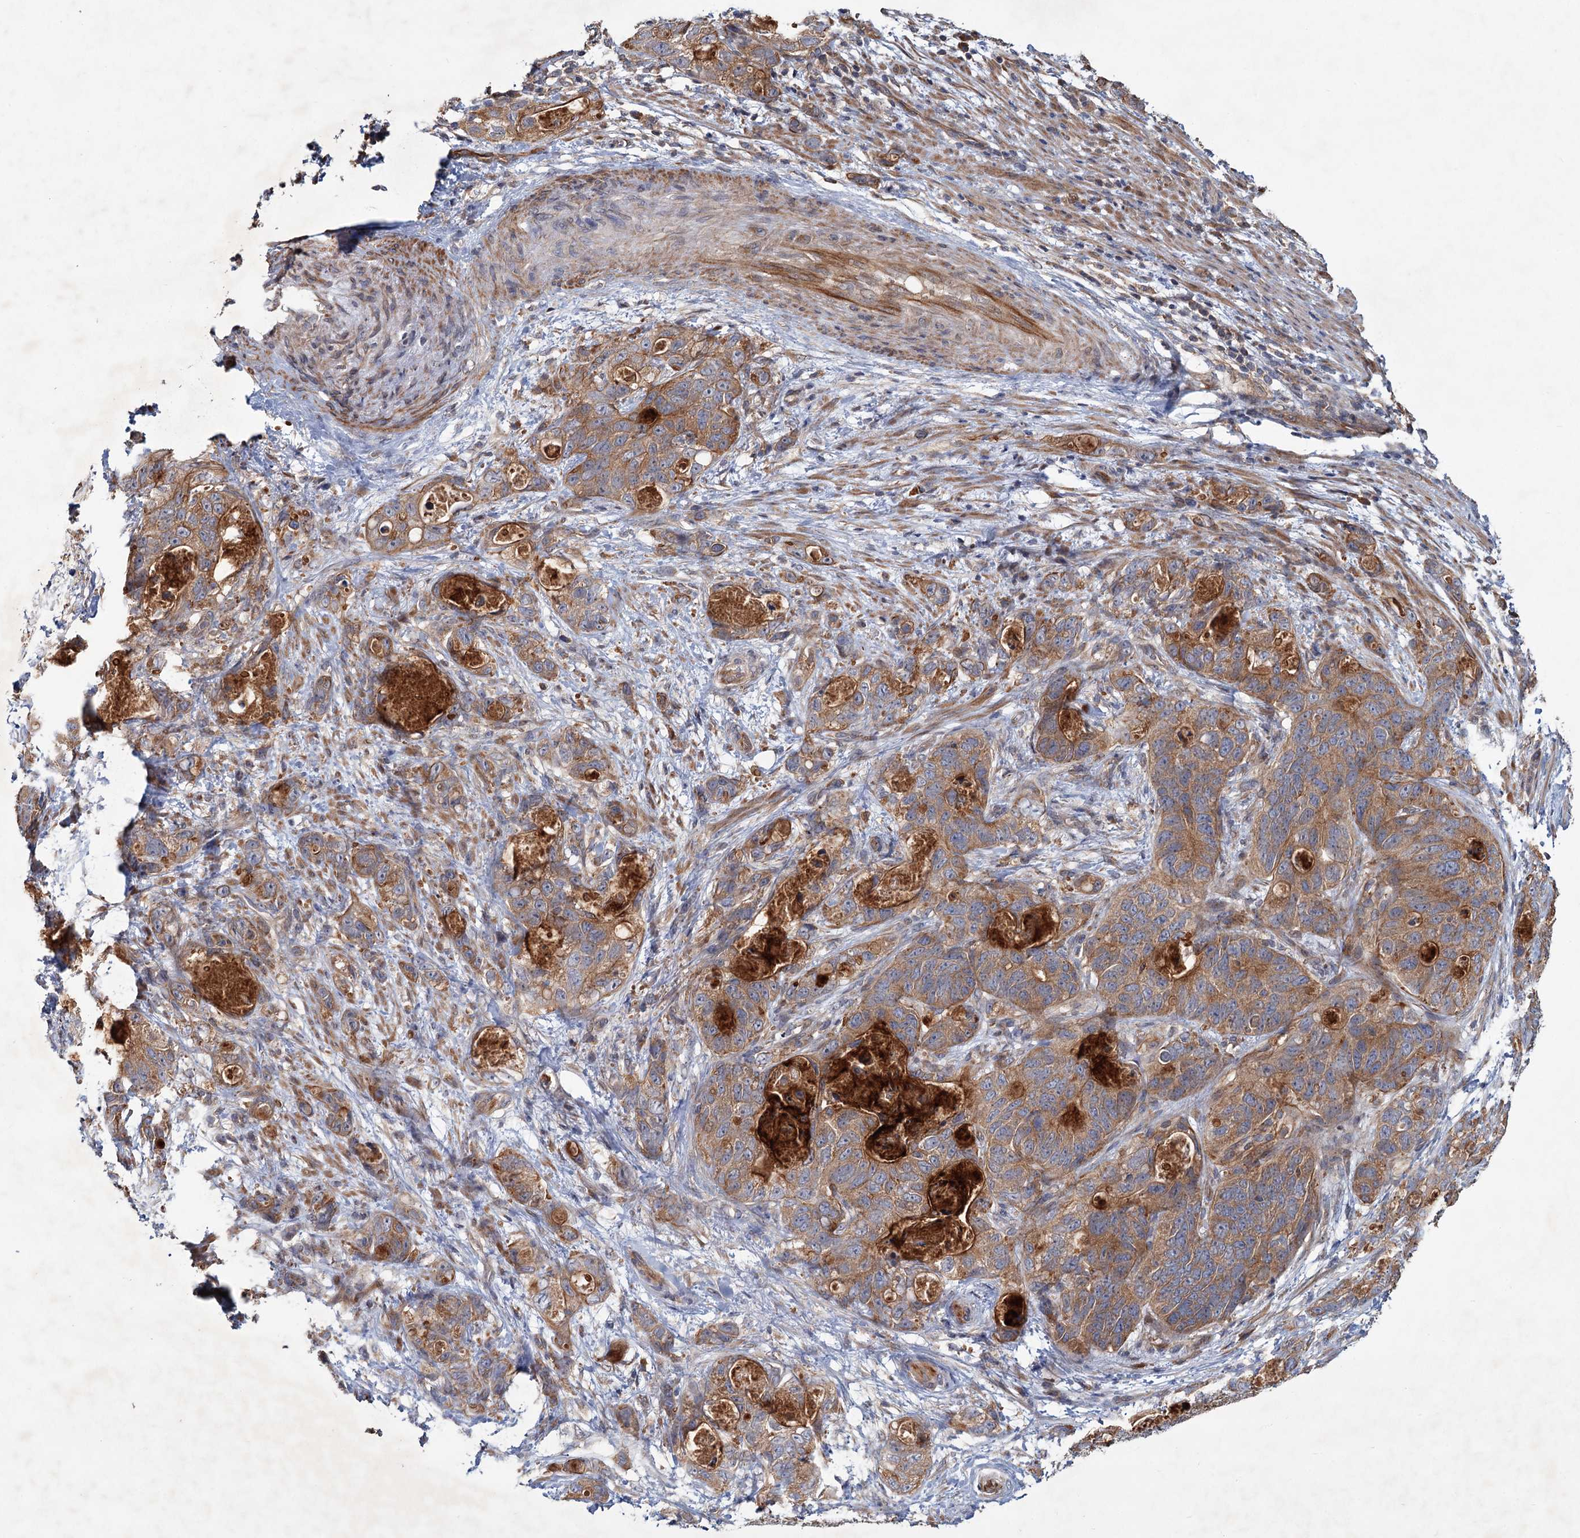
{"staining": {"intensity": "moderate", "quantity": ">75%", "location": "cytoplasmic/membranous"}, "tissue": "stomach cancer", "cell_type": "Tumor cells", "image_type": "cancer", "snomed": [{"axis": "morphology", "description": "Normal tissue, NOS"}, {"axis": "morphology", "description": "Adenocarcinoma, NOS"}, {"axis": "topography", "description": "Stomach"}], "caption": "The histopathology image demonstrates immunohistochemical staining of stomach cancer. There is moderate cytoplasmic/membranous staining is appreciated in approximately >75% of tumor cells. The staining was performed using DAB to visualize the protein expression in brown, while the nuclei were stained in blue with hematoxylin (Magnification: 20x).", "gene": "MTRR", "patient": {"sex": "female", "age": 89}}